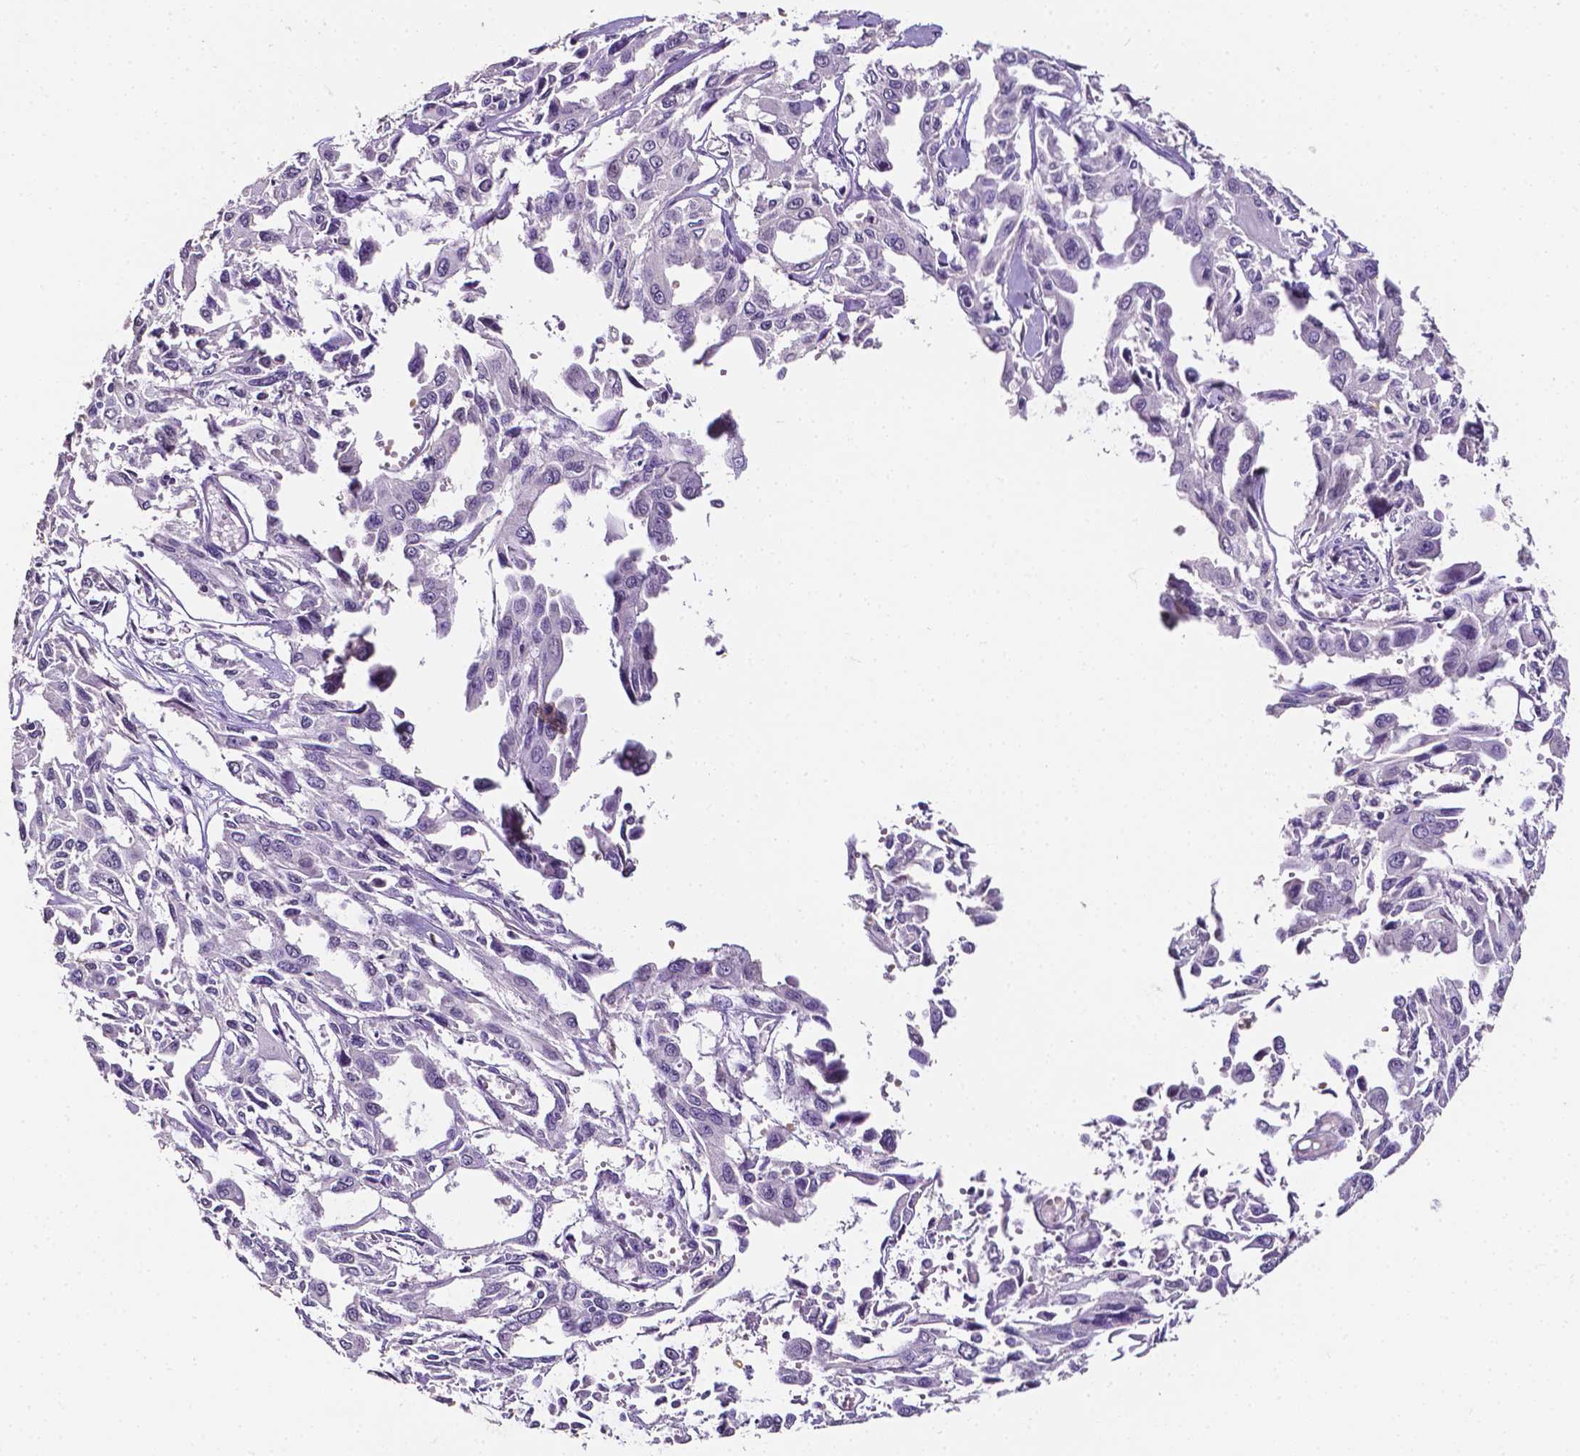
{"staining": {"intensity": "negative", "quantity": "none", "location": "none"}, "tissue": "pancreatic cancer", "cell_type": "Tumor cells", "image_type": "cancer", "snomed": [{"axis": "morphology", "description": "Adenocarcinoma, NOS"}, {"axis": "topography", "description": "Pancreas"}], "caption": "An immunohistochemistry image of pancreatic cancer is shown. There is no staining in tumor cells of pancreatic cancer. Brightfield microscopy of IHC stained with DAB (3,3'-diaminobenzidine) (brown) and hematoxylin (blue), captured at high magnification.", "gene": "PSAT1", "patient": {"sex": "female", "age": 55}}